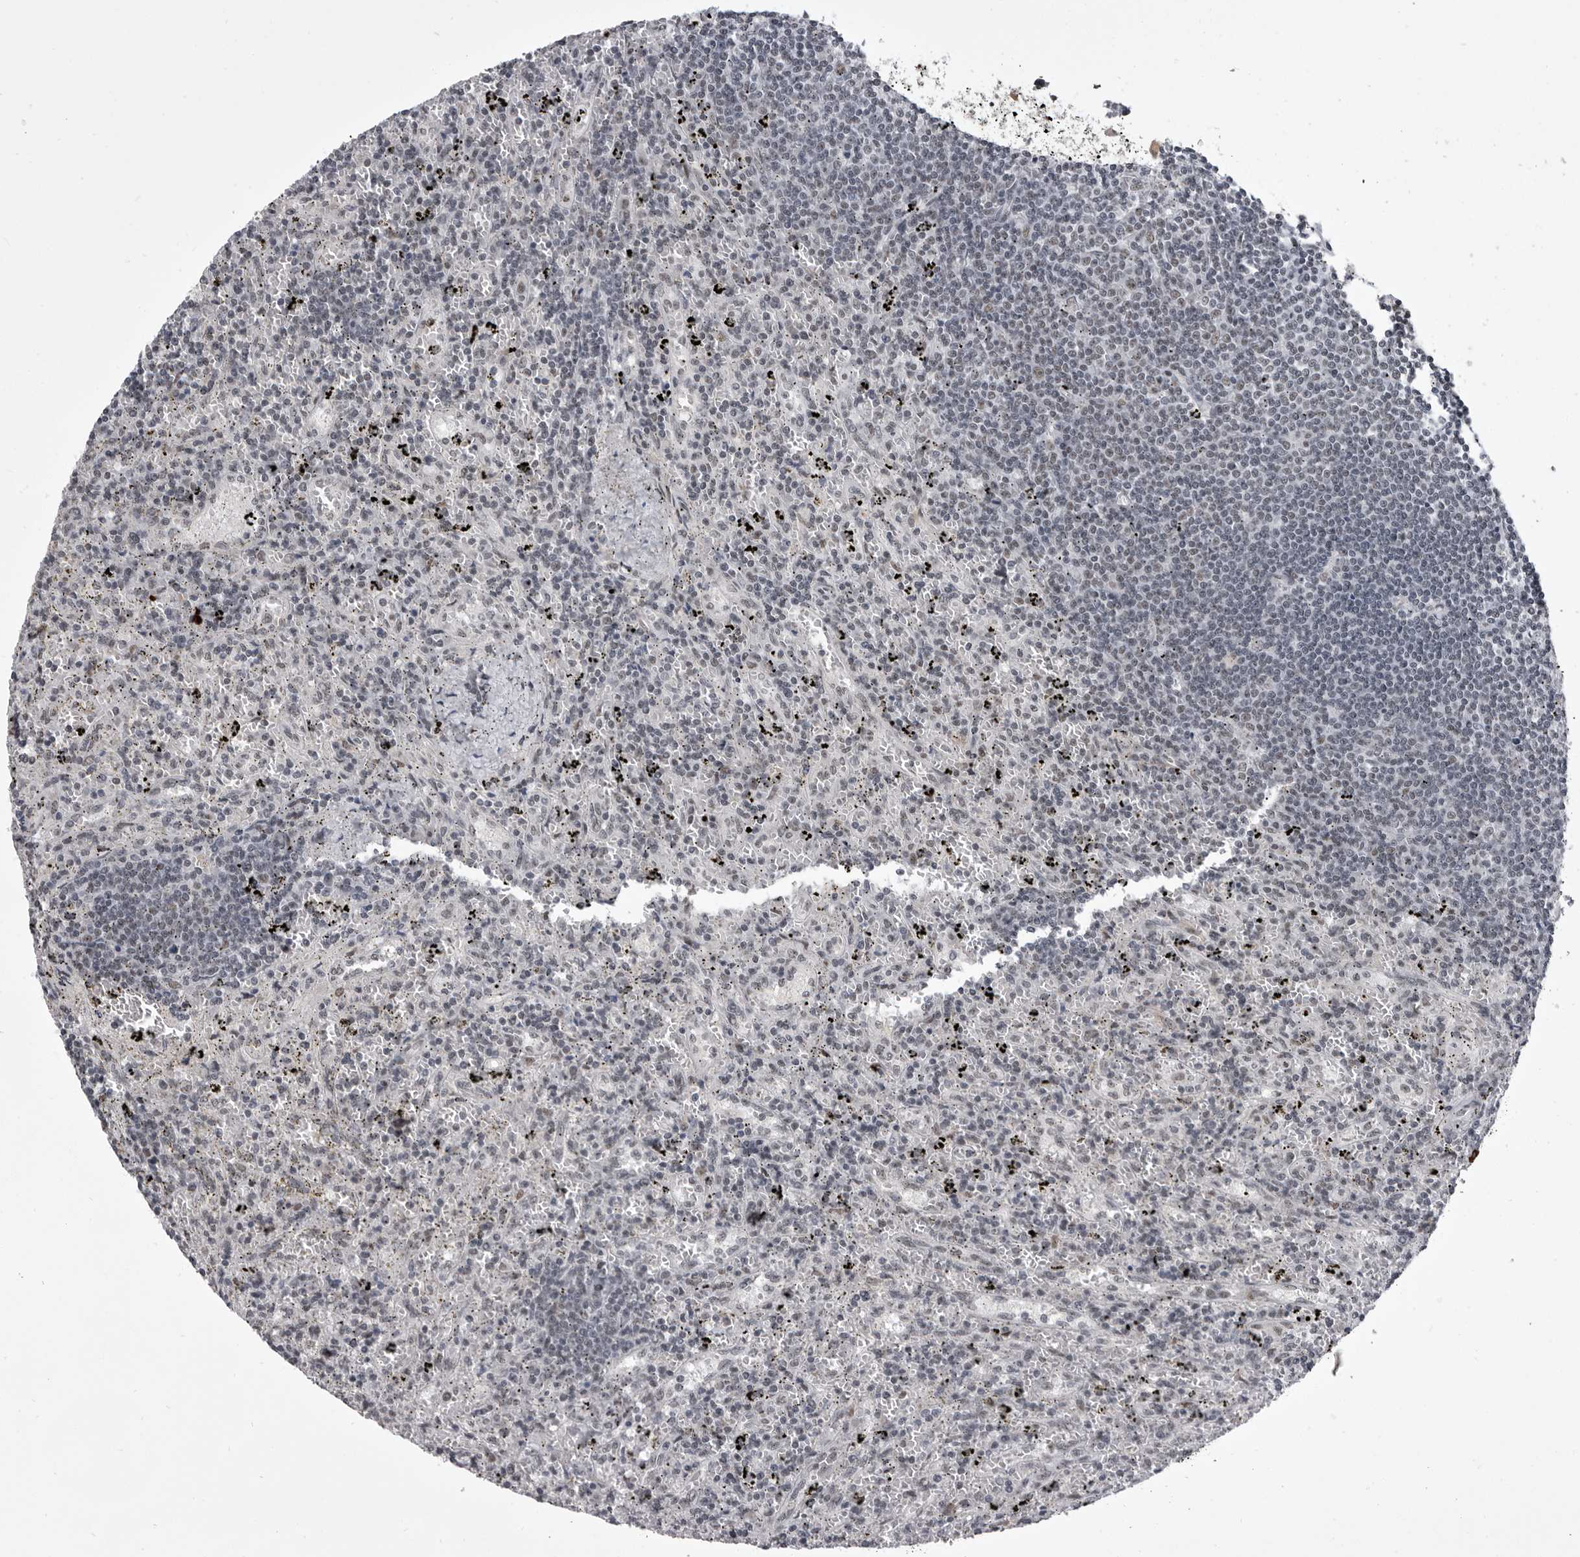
{"staining": {"intensity": "negative", "quantity": "none", "location": "none"}, "tissue": "lymphoma", "cell_type": "Tumor cells", "image_type": "cancer", "snomed": [{"axis": "morphology", "description": "Malignant lymphoma, non-Hodgkin's type, Low grade"}, {"axis": "topography", "description": "Spleen"}], "caption": "This is an immunohistochemistry (IHC) image of malignant lymphoma, non-Hodgkin's type (low-grade). There is no staining in tumor cells.", "gene": "PRPF3", "patient": {"sex": "male", "age": 76}}